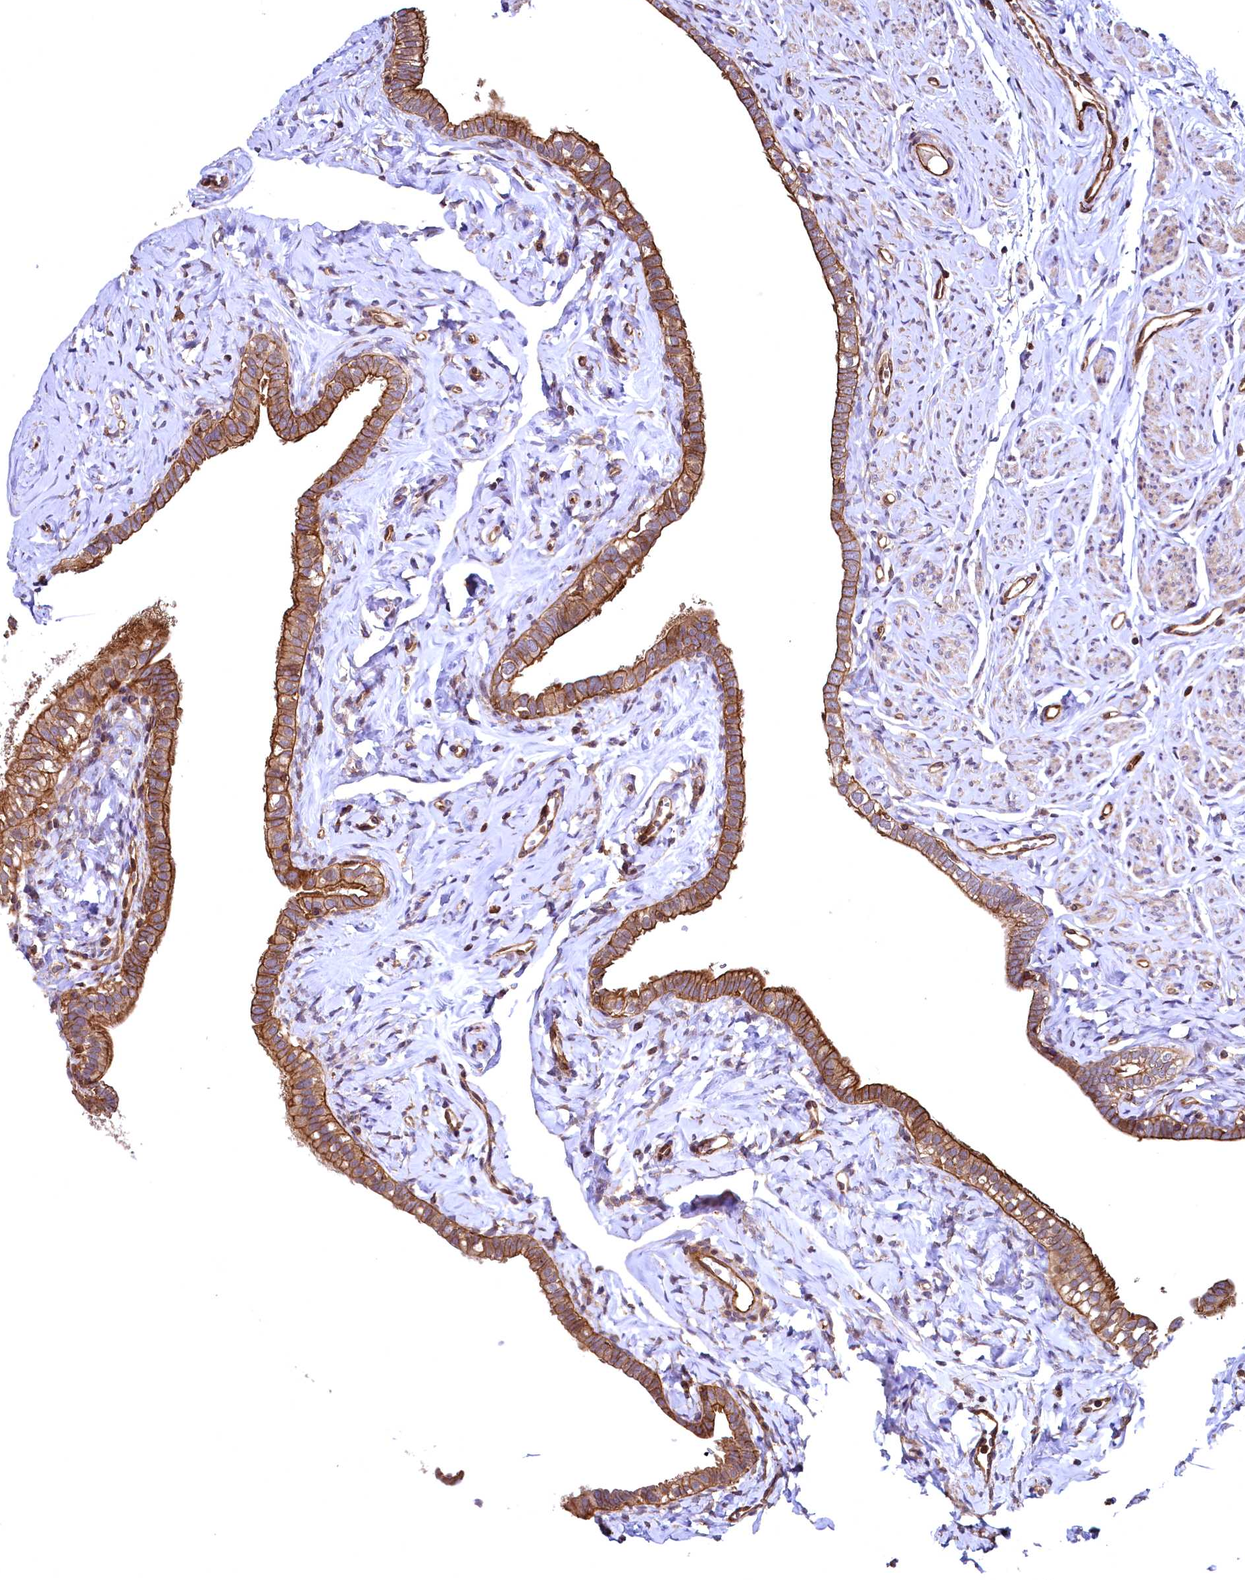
{"staining": {"intensity": "strong", "quantity": ">75%", "location": "cytoplasmic/membranous"}, "tissue": "fallopian tube", "cell_type": "Glandular cells", "image_type": "normal", "snomed": [{"axis": "morphology", "description": "Normal tissue, NOS"}, {"axis": "topography", "description": "Fallopian tube"}], "caption": "Brown immunohistochemical staining in normal human fallopian tube reveals strong cytoplasmic/membranous expression in approximately >75% of glandular cells. The protein of interest is shown in brown color, while the nuclei are stained blue.", "gene": "SVIP", "patient": {"sex": "female", "age": 66}}